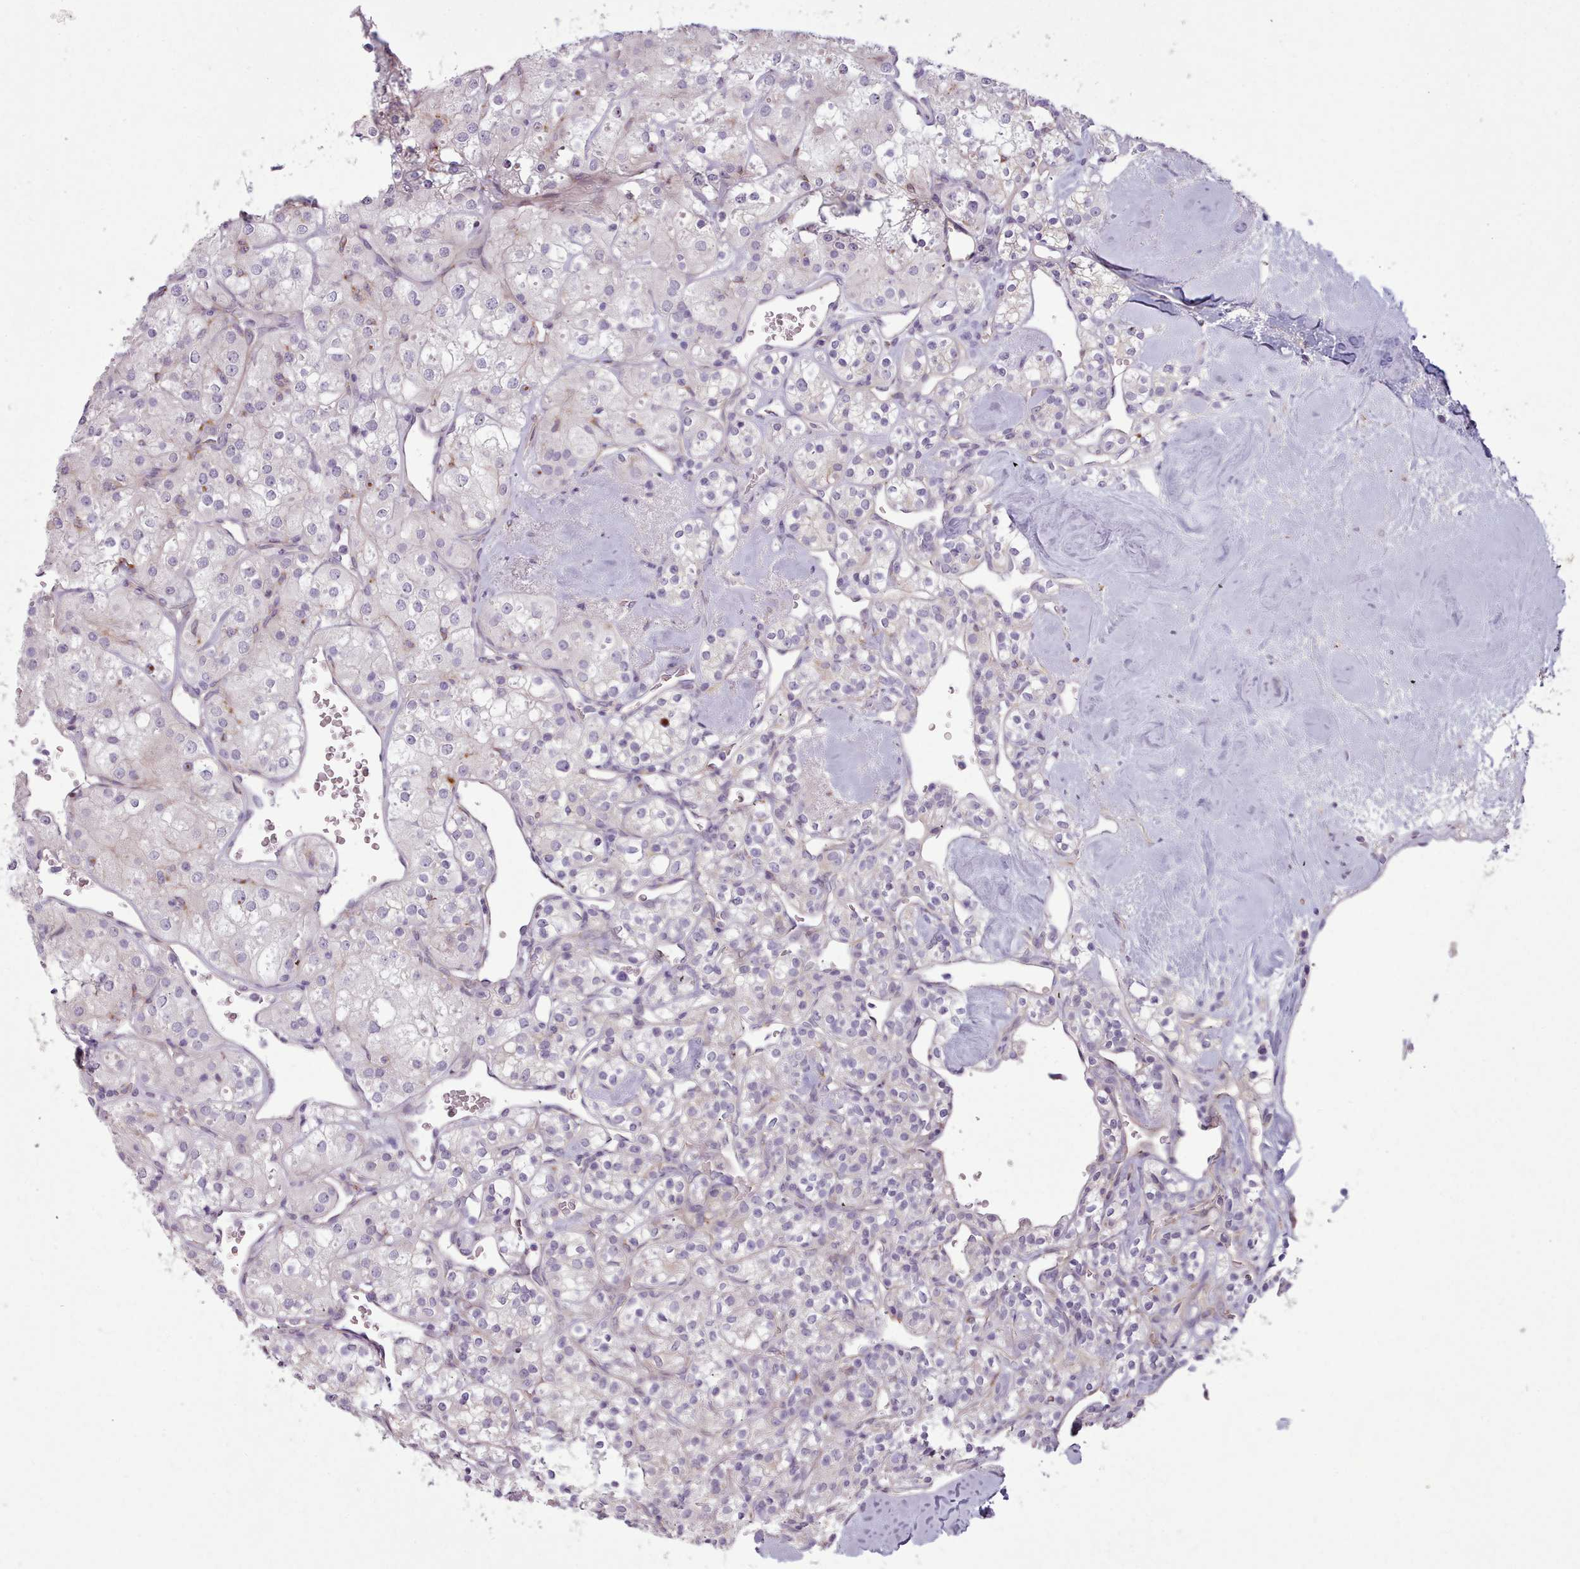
{"staining": {"intensity": "negative", "quantity": "none", "location": "none"}, "tissue": "renal cancer", "cell_type": "Tumor cells", "image_type": "cancer", "snomed": [{"axis": "morphology", "description": "Adenocarcinoma, NOS"}, {"axis": "topography", "description": "Kidney"}], "caption": "Renal cancer (adenocarcinoma) was stained to show a protein in brown. There is no significant staining in tumor cells. (Immunohistochemistry (ihc), brightfield microscopy, high magnification).", "gene": "PLD4", "patient": {"sex": "male", "age": 77}}